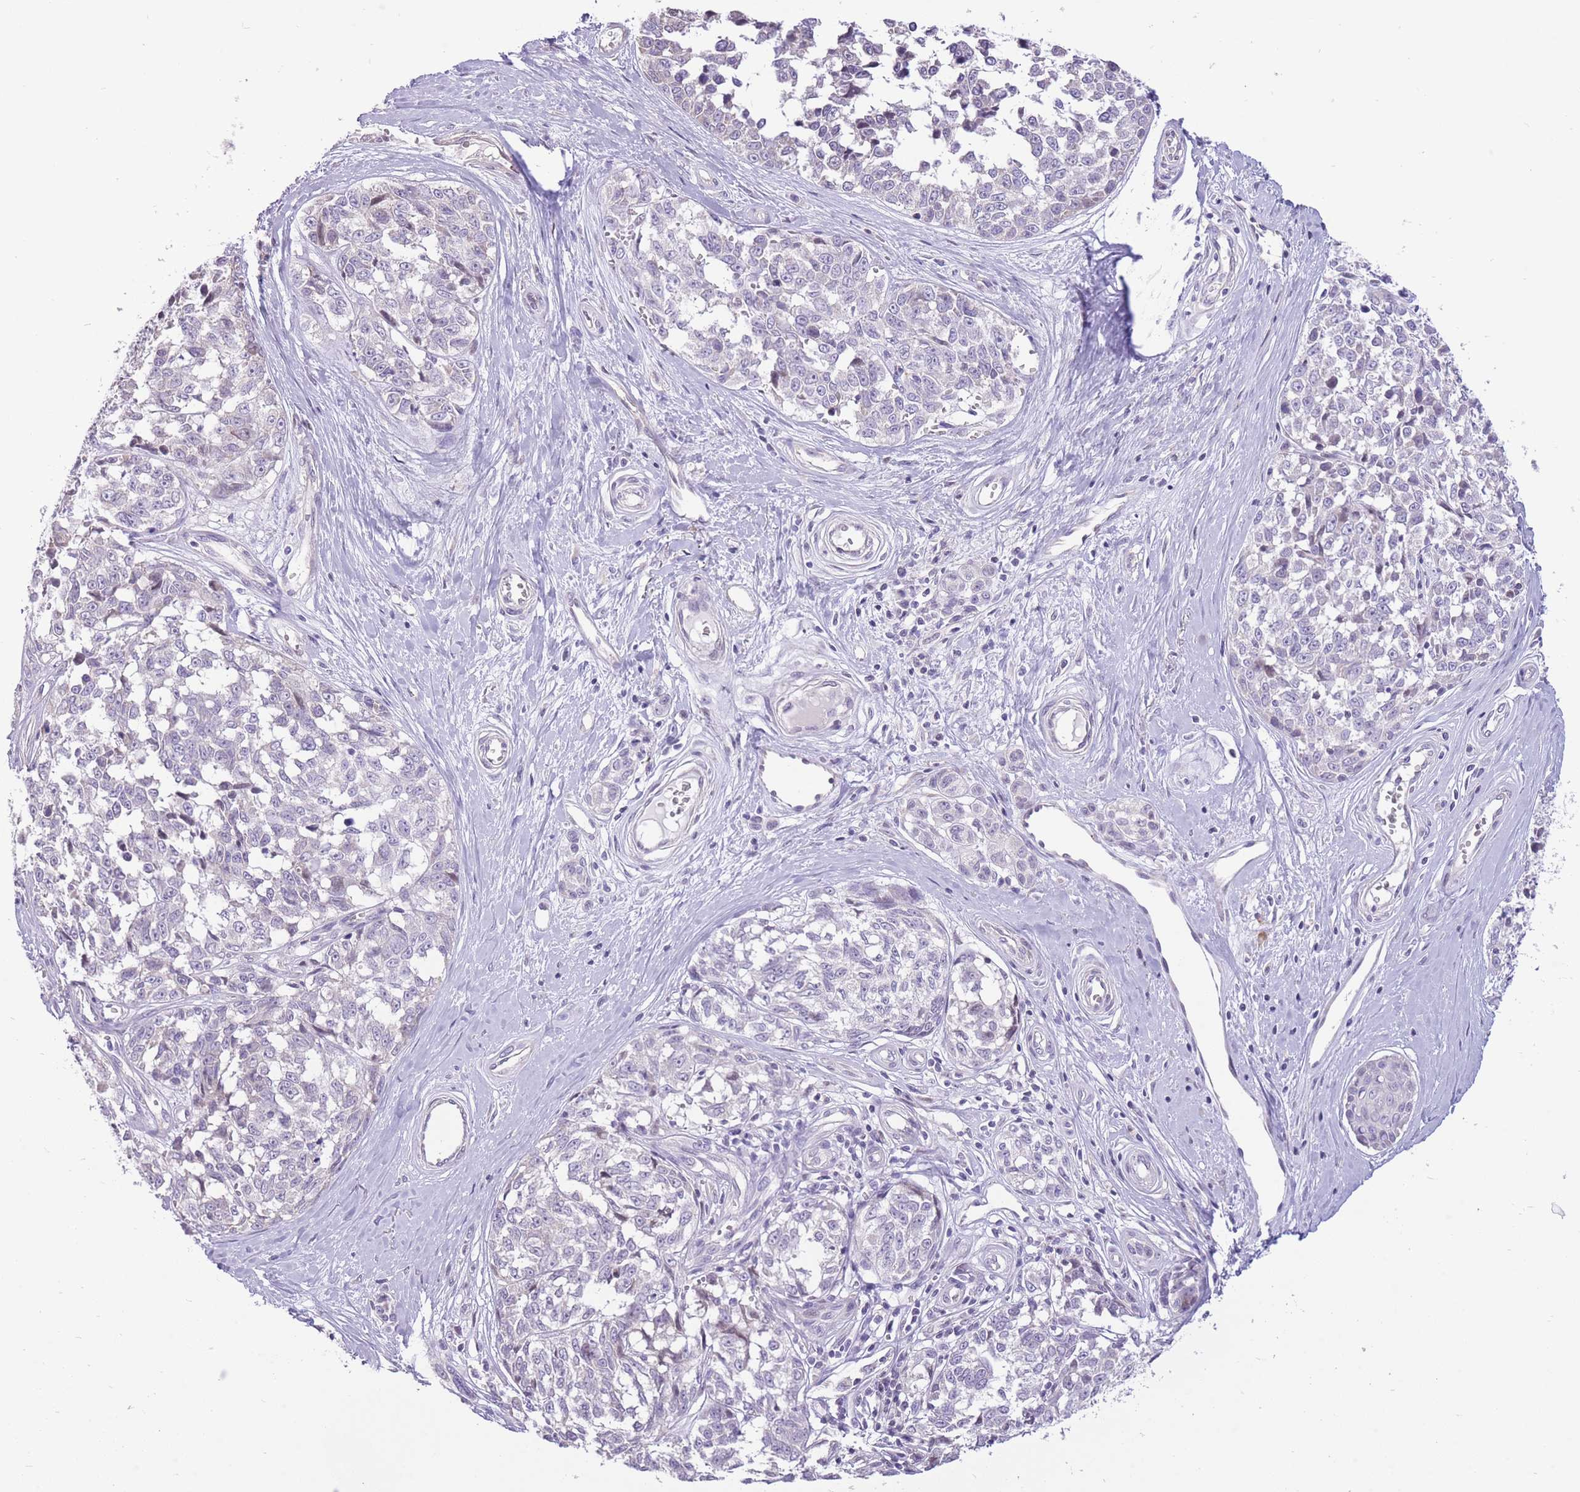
{"staining": {"intensity": "negative", "quantity": "none", "location": "none"}, "tissue": "melanoma", "cell_type": "Tumor cells", "image_type": "cancer", "snomed": [{"axis": "morphology", "description": "Normal tissue, NOS"}, {"axis": "morphology", "description": "Malignant melanoma, NOS"}, {"axis": "topography", "description": "Skin"}], "caption": "Melanoma was stained to show a protein in brown. There is no significant expression in tumor cells. (IHC, brightfield microscopy, high magnification).", "gene": "WDR70", "patient": {"sex": "female", "age": 64}}